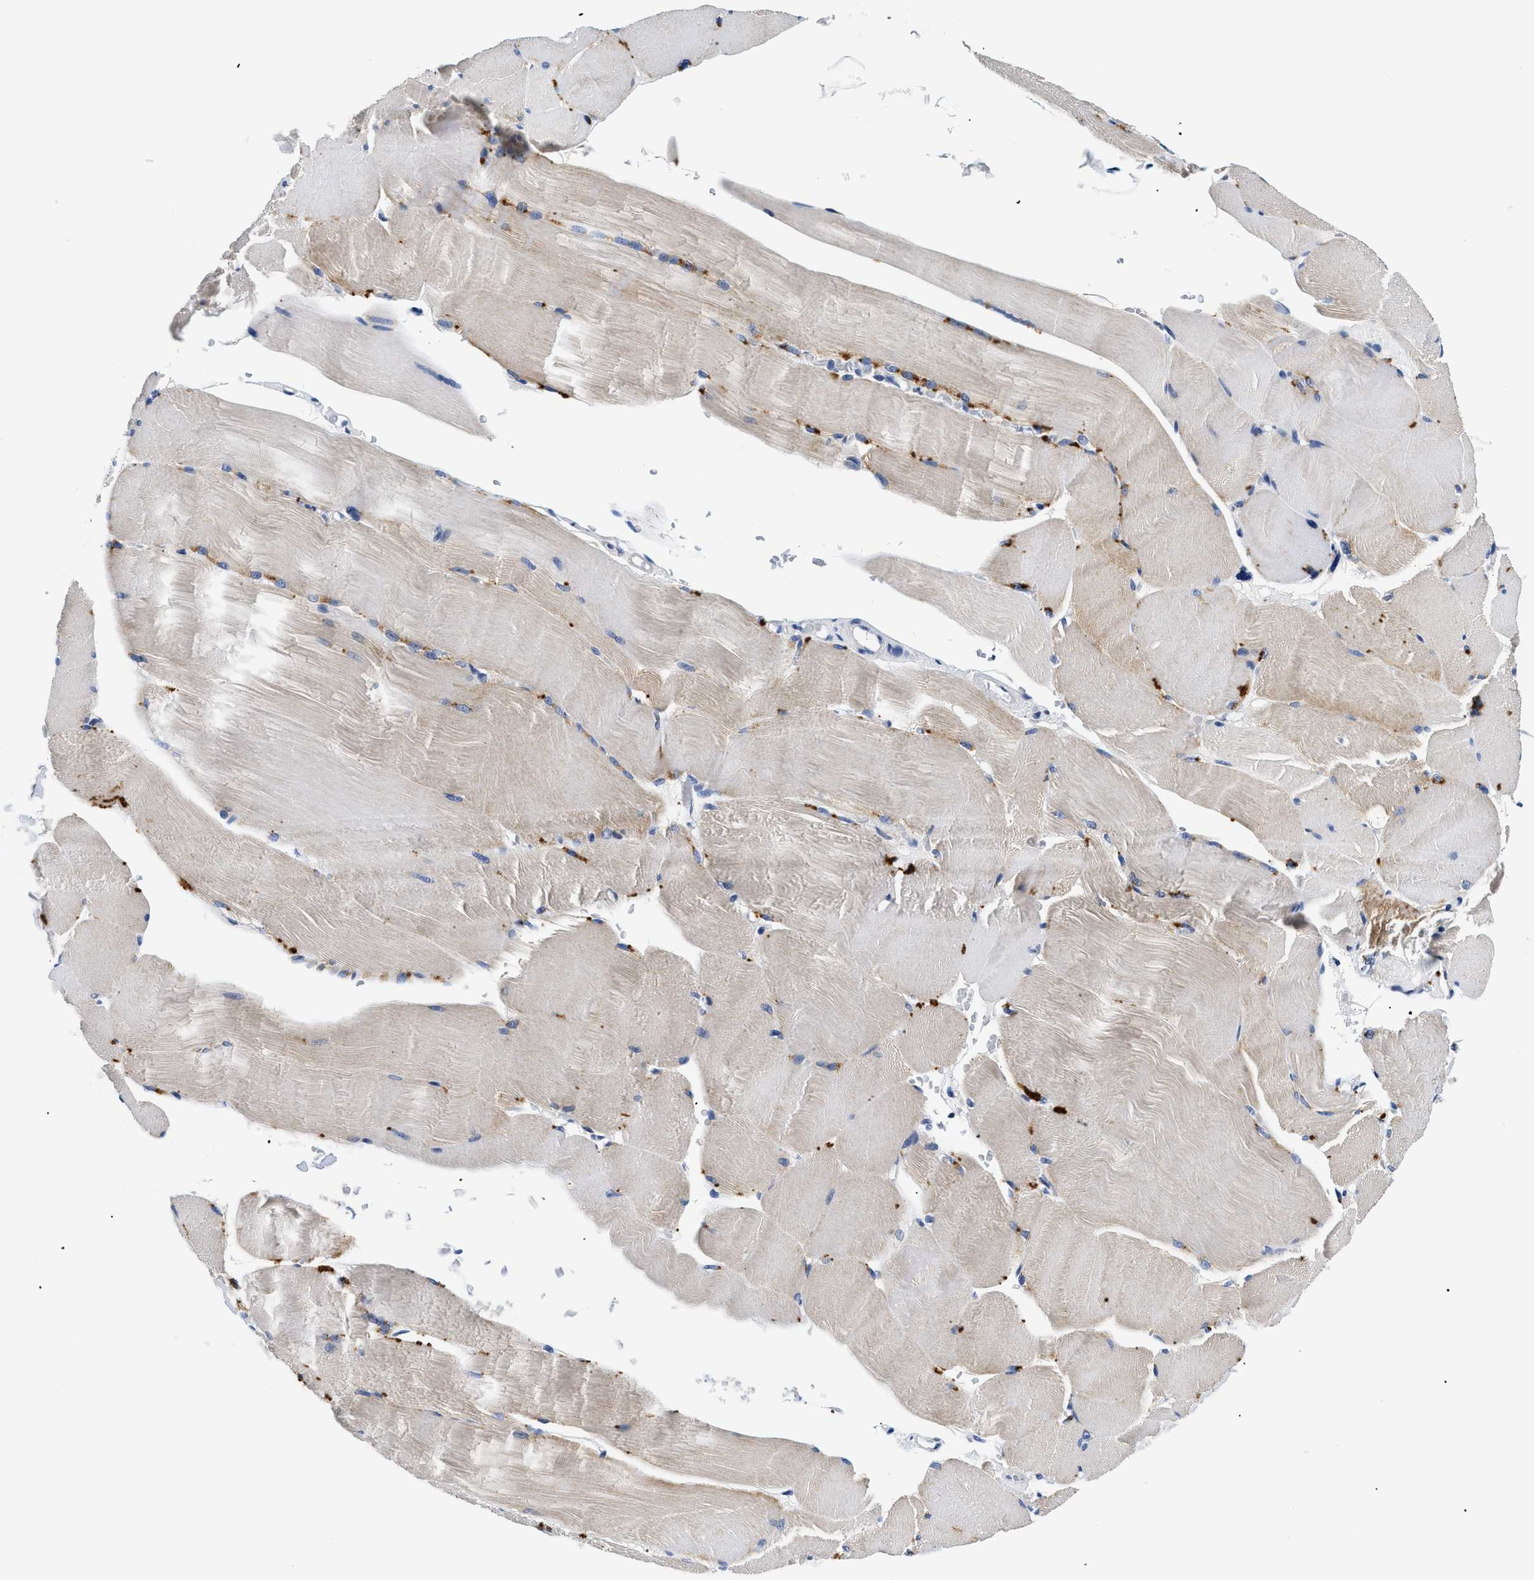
{"staining": {"intensity": "weak", "quantity": "<25%", "location": "cytoplasmic/membranous"}, "tissue": "skeletal muscle", "cell_type": "Myocytes", "image_type": "normal", "snomed": [{"axis": "morphology", "description": "Normal tissue, NOS"}, {"axis": "topography", "description": "Skin"}, {"axis": "topography", "description": "Skeletal muscle"}], "caption": "IHC image of unremarkable skeletal muscle stained for a protein (brown), which exhibits no positivity in myocytes.", "gene": "MEA1", "patient": {"sex": "male", "age": 83}}